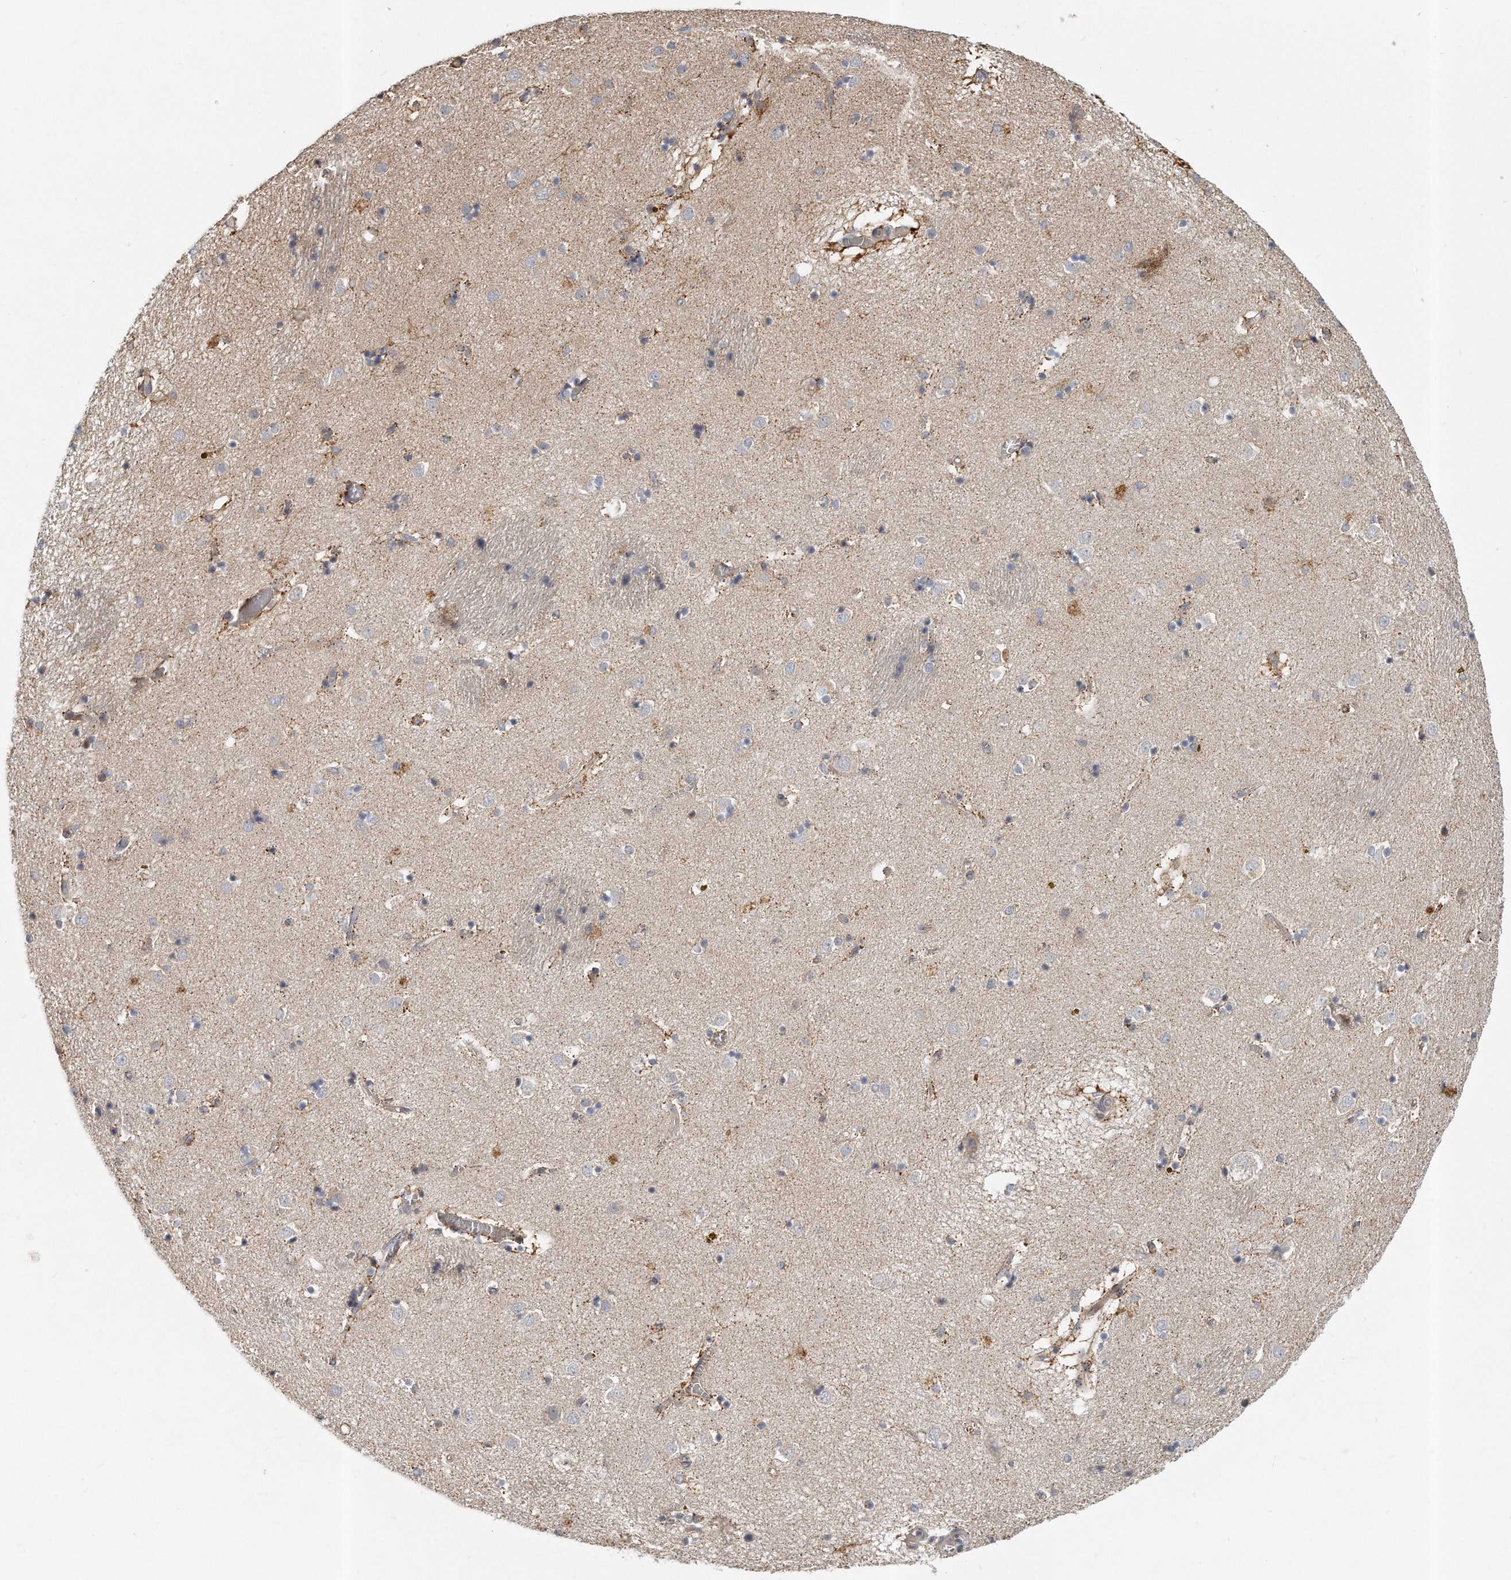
{"staining": {"intensity": "moderate", "quantity": "<25%", "location": "cytoplasmic/membranous"}, "tissue": "caudate", "cell_type": "Glial cells", "image_type": "normal", "snomed": [{"axis": "morphology", "description": "Normal tissue, NOS"}, {"axis": "topography", "description": "Lateral ventricle wall"}], "caption": "The histopathology image reveals a brown stain indicating the presence of a protein in the cytoplasmic/membranous of glial cells in caudate. The staining is performed using DAB brown chromogen to label protein expression. The nuclei are counter-stained blue using hematoxylin.", "gene": "PCDH8", "patient": {"sex": "male", "age": 70}}